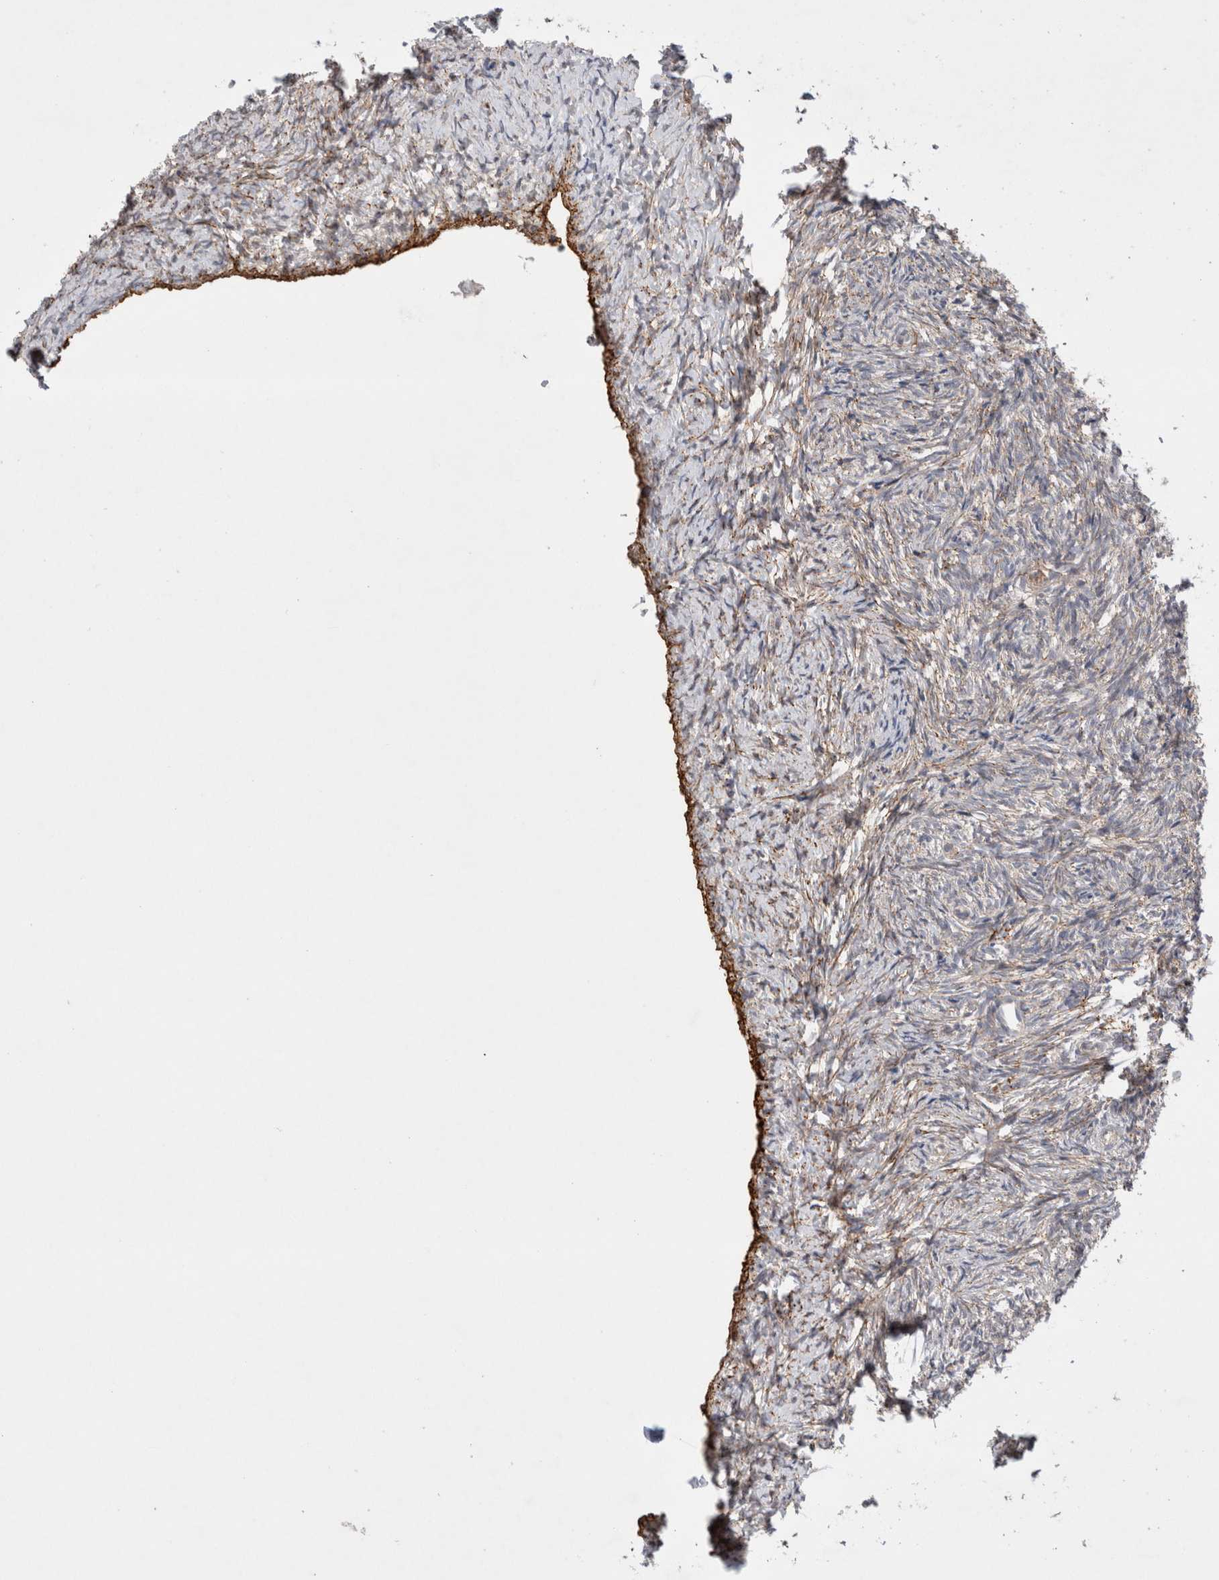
{"staining": {"intensity": "moderate", "quantity": ">75%", "location": "cytoplasmic/membranous"}, "tissue": "ovary", "cell_type": "Follicle cells", "image_type": "normal", "snomed": [{"axis": "morphology", "description": "Normal tissue, NOS"}, {"axis": "topography", "description": "Ovary"}], "caption": "Immunohistochemical staining of normal human ovary shows medium levels of moderate cytoplasmic/membranous staining in approximately >75% of follicle cells.", "gene": "GSDMB", "patient": {"sex": "female", "age": 41}}